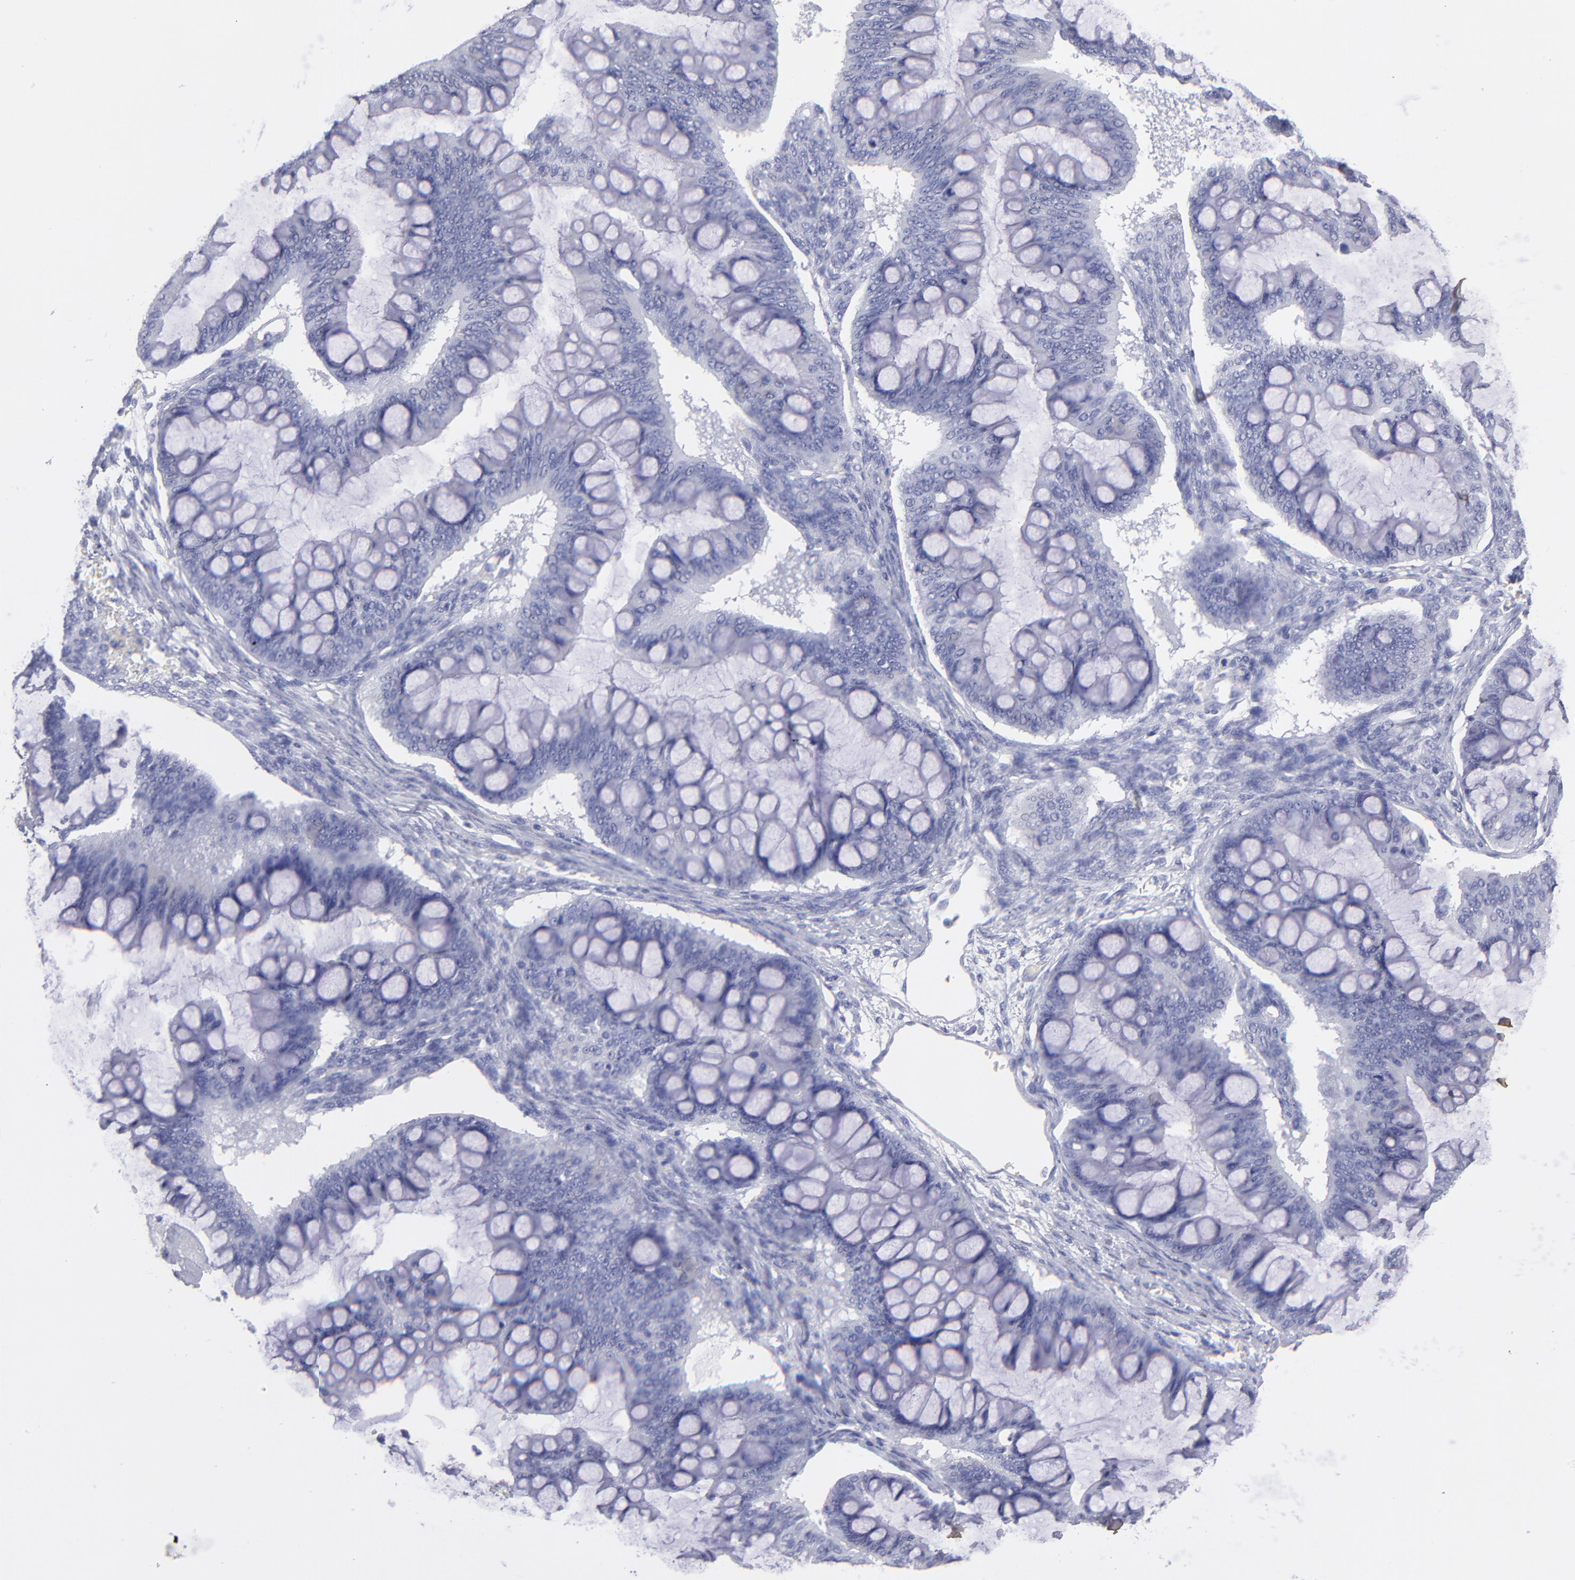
{"staining": {"intensity": "negative", "quantity": "none", "location": "none"}, "tissue": "ovarian cancer", "cell_type": "Tumor cells", "image_type": "cancer", "snomed": [{"axis": "morphology", "description": "Cystadenocarcinoma, mucinous, NOS"}, {"axis": "topography", "description": "Ovary"}], "caption": "The micrograph exhibits no significant staining in tumor cells of ovarian mucinous cystadenocarcinoma.", "gene": "MB", "patient": {"sex": "female", "age": 73}}